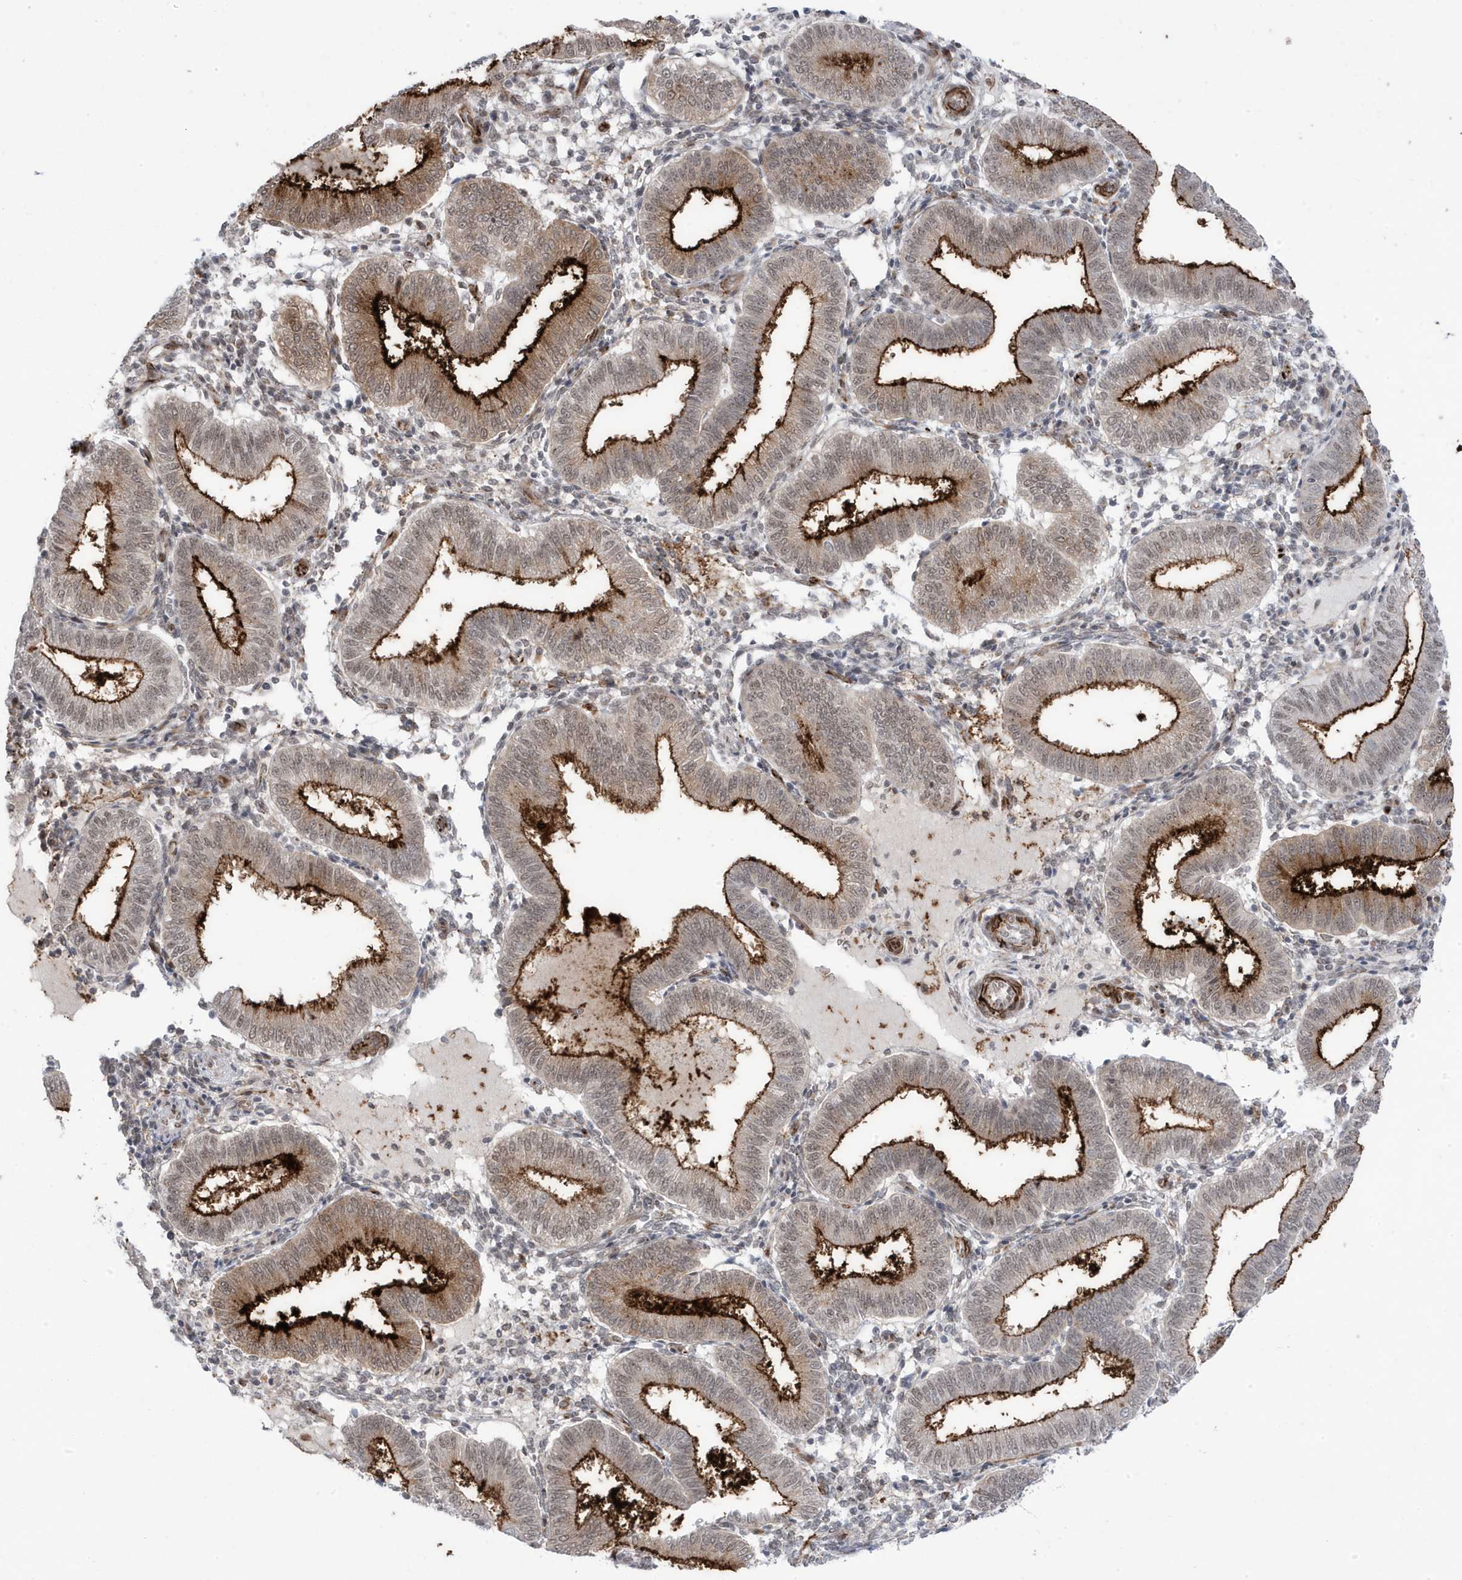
{"staining": {"intensity": "weak", "quantity": ">75%", "location": "nuclear"}, "tissue": "endometrium", "cell_type": "Cells in endometrial stroma", "image_type": "normal", "snomed": [{"axis": "morphology", "description": "Normal tissue, NOS"}, {"axis": "topography", "description": "Endometrium"}], "caption": "Brown immunohistochemical staining in unremarkable human endometrium reveals weak nuclear expression in about >75% of cells in endometrial stroma. The protein of interest is shown in brown color, while the nuclei are stained blue.", "gene": "ADAMTSL3", "patient": {"sex": "female", "age": 39}}